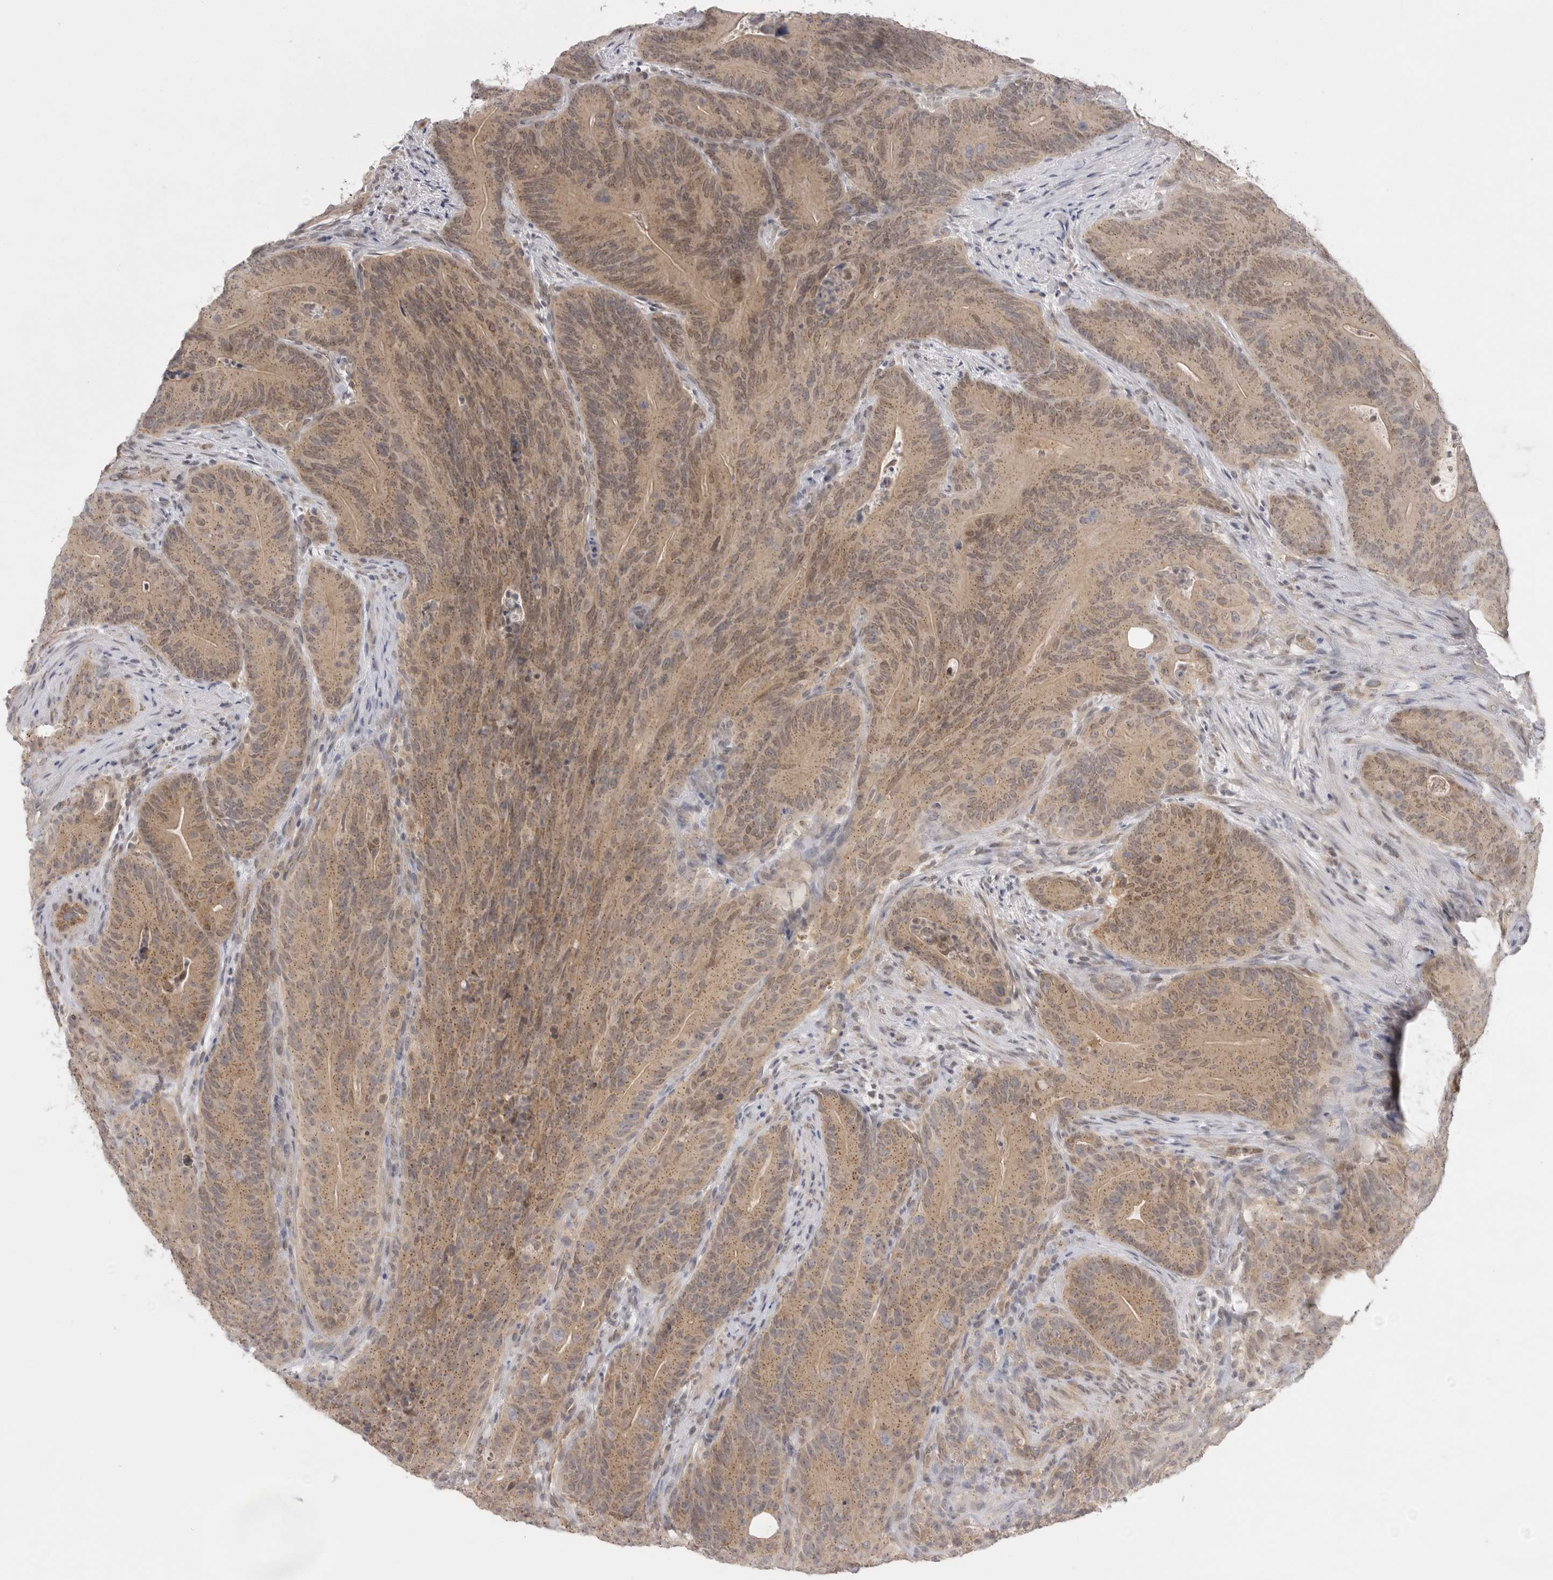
{"staining": {"intensity": "moderate", "quantity": ">75%", "location": "cytoplasmic/membranous"}, "tissue": "colorectal cancer", "cell_type": "Tumor cells", "image_type": "cancer", "snomed": [{"axis": "morphology", "description": "Normal tissue, NOS"}, {"axis": "topography", "description": "Colon"}], "caption": "Immunohistochemistry (IHC) staining of colorectal cancer, which reveals medium levels of moderate cytoplasmic/membranous expression in approximately >75% of tumor cells indicating moderate cytoplasmic/membranous protein positivity. The staining was performed using DAB (3,3'-diaminobenzidine) (brown) for protein detection and nuclei were counterstained in hematoxylin (blue).", "gene": "TLR3", "patient": {"sex": "female", "age": 82}}